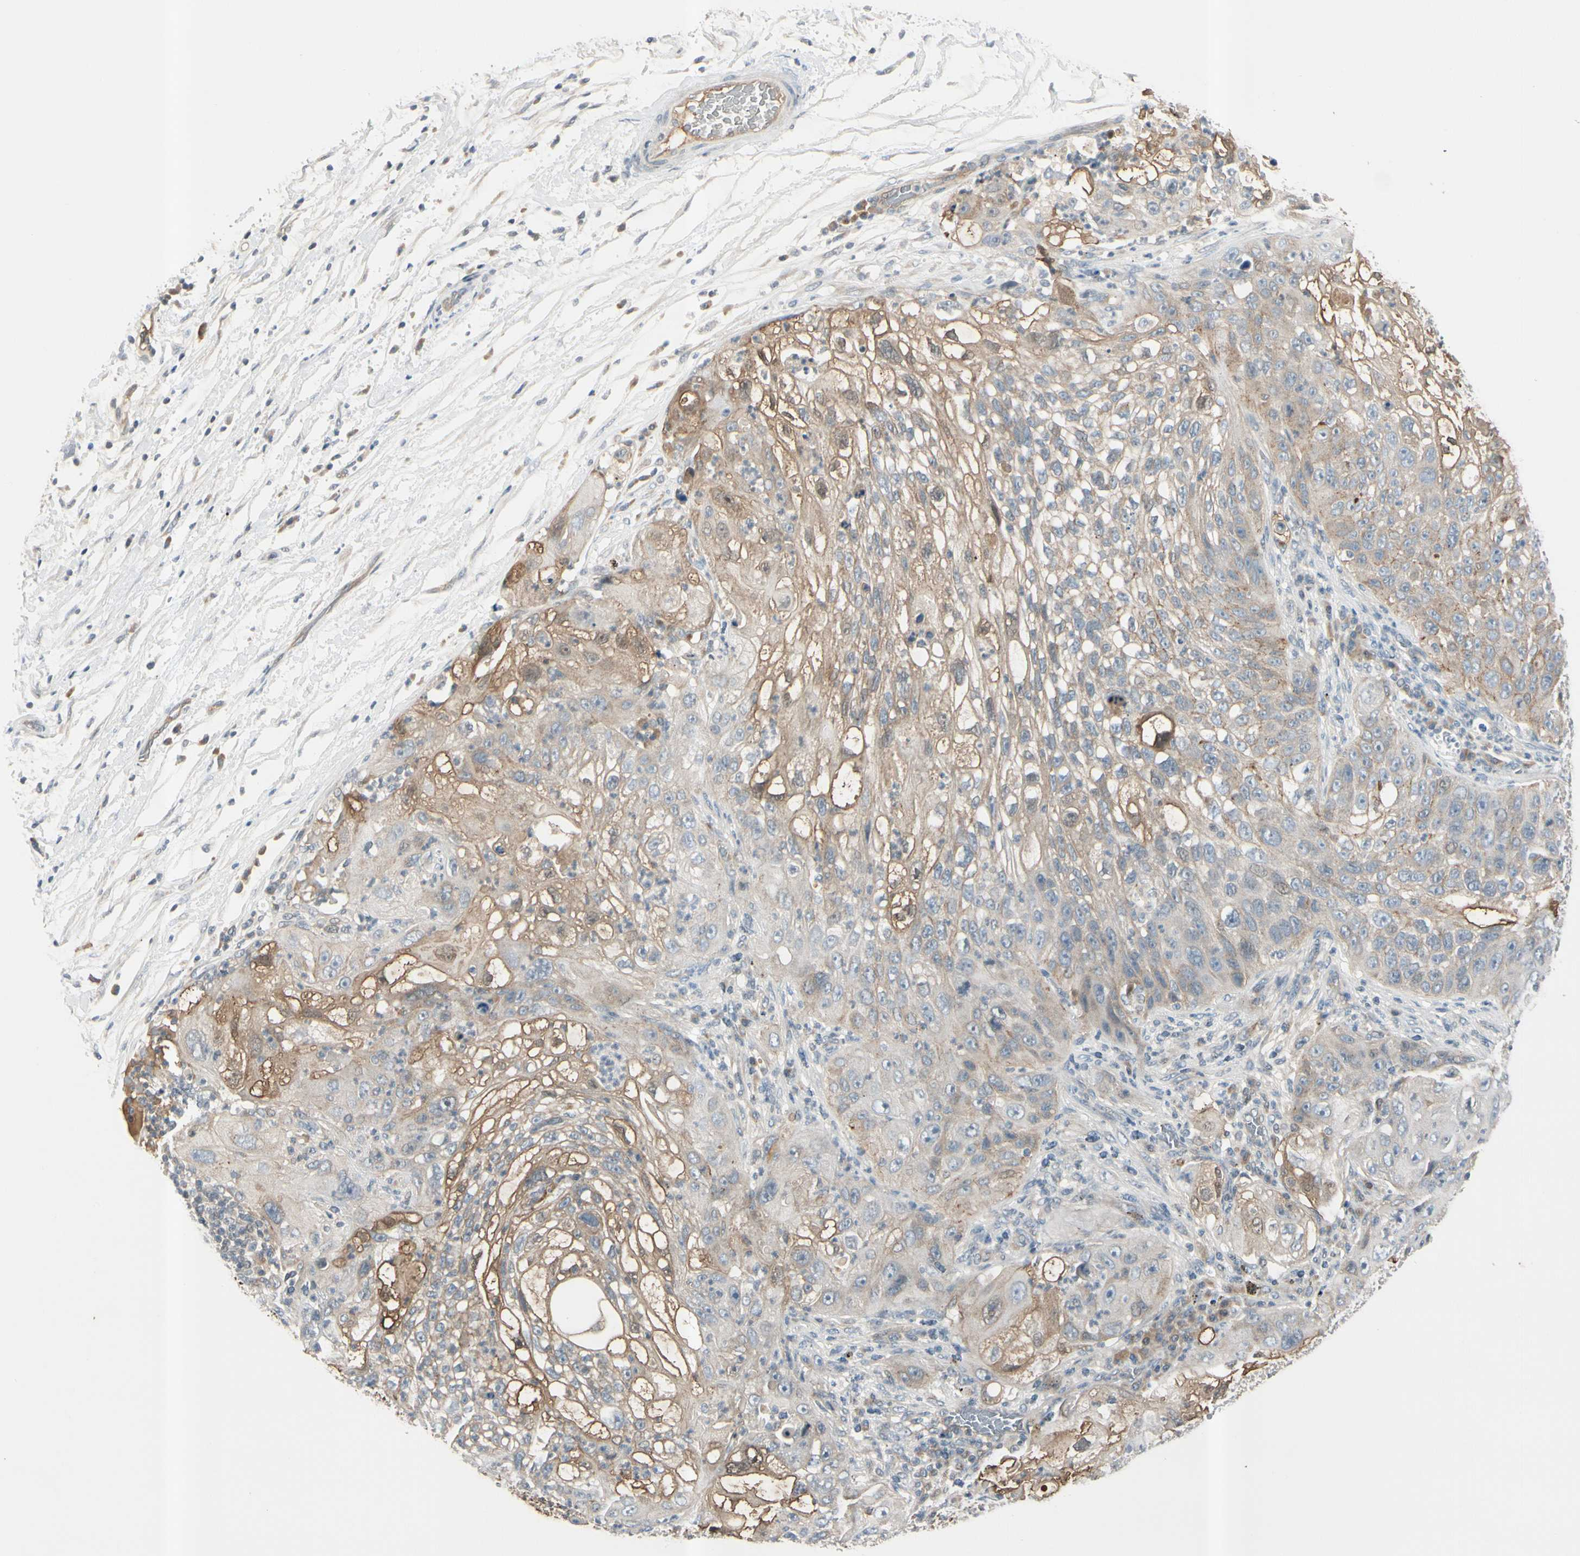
{"staining": {"intensity": "moderate", "quantity": ">75%", "location": "cytoplasmic/membranous"}, "tissue": "lung cancer", "cell_type": "Tumor cells", "image_type": "cancer", "snomed": [{"axis": "morphology", "description": "Inflammation, NOS"}, {"axis": "morphology", "description": "Squamous cell carcinoma, NOS"}, {"axis": "topography", "description": "Lymph node"}, {"axis": "topography", "description": "Soft tissue"}, {"axis": "topography", "description": "Lung"}], "caption": "Immunohistochemical staining of lung cancer (squamous cell carcinoma) displays moderate cytoplasmic/membranous protein staining in approximately >75% of tumor cells.", "gene": "ICAM5", "patient": {"sex": "male", "age": 66}}